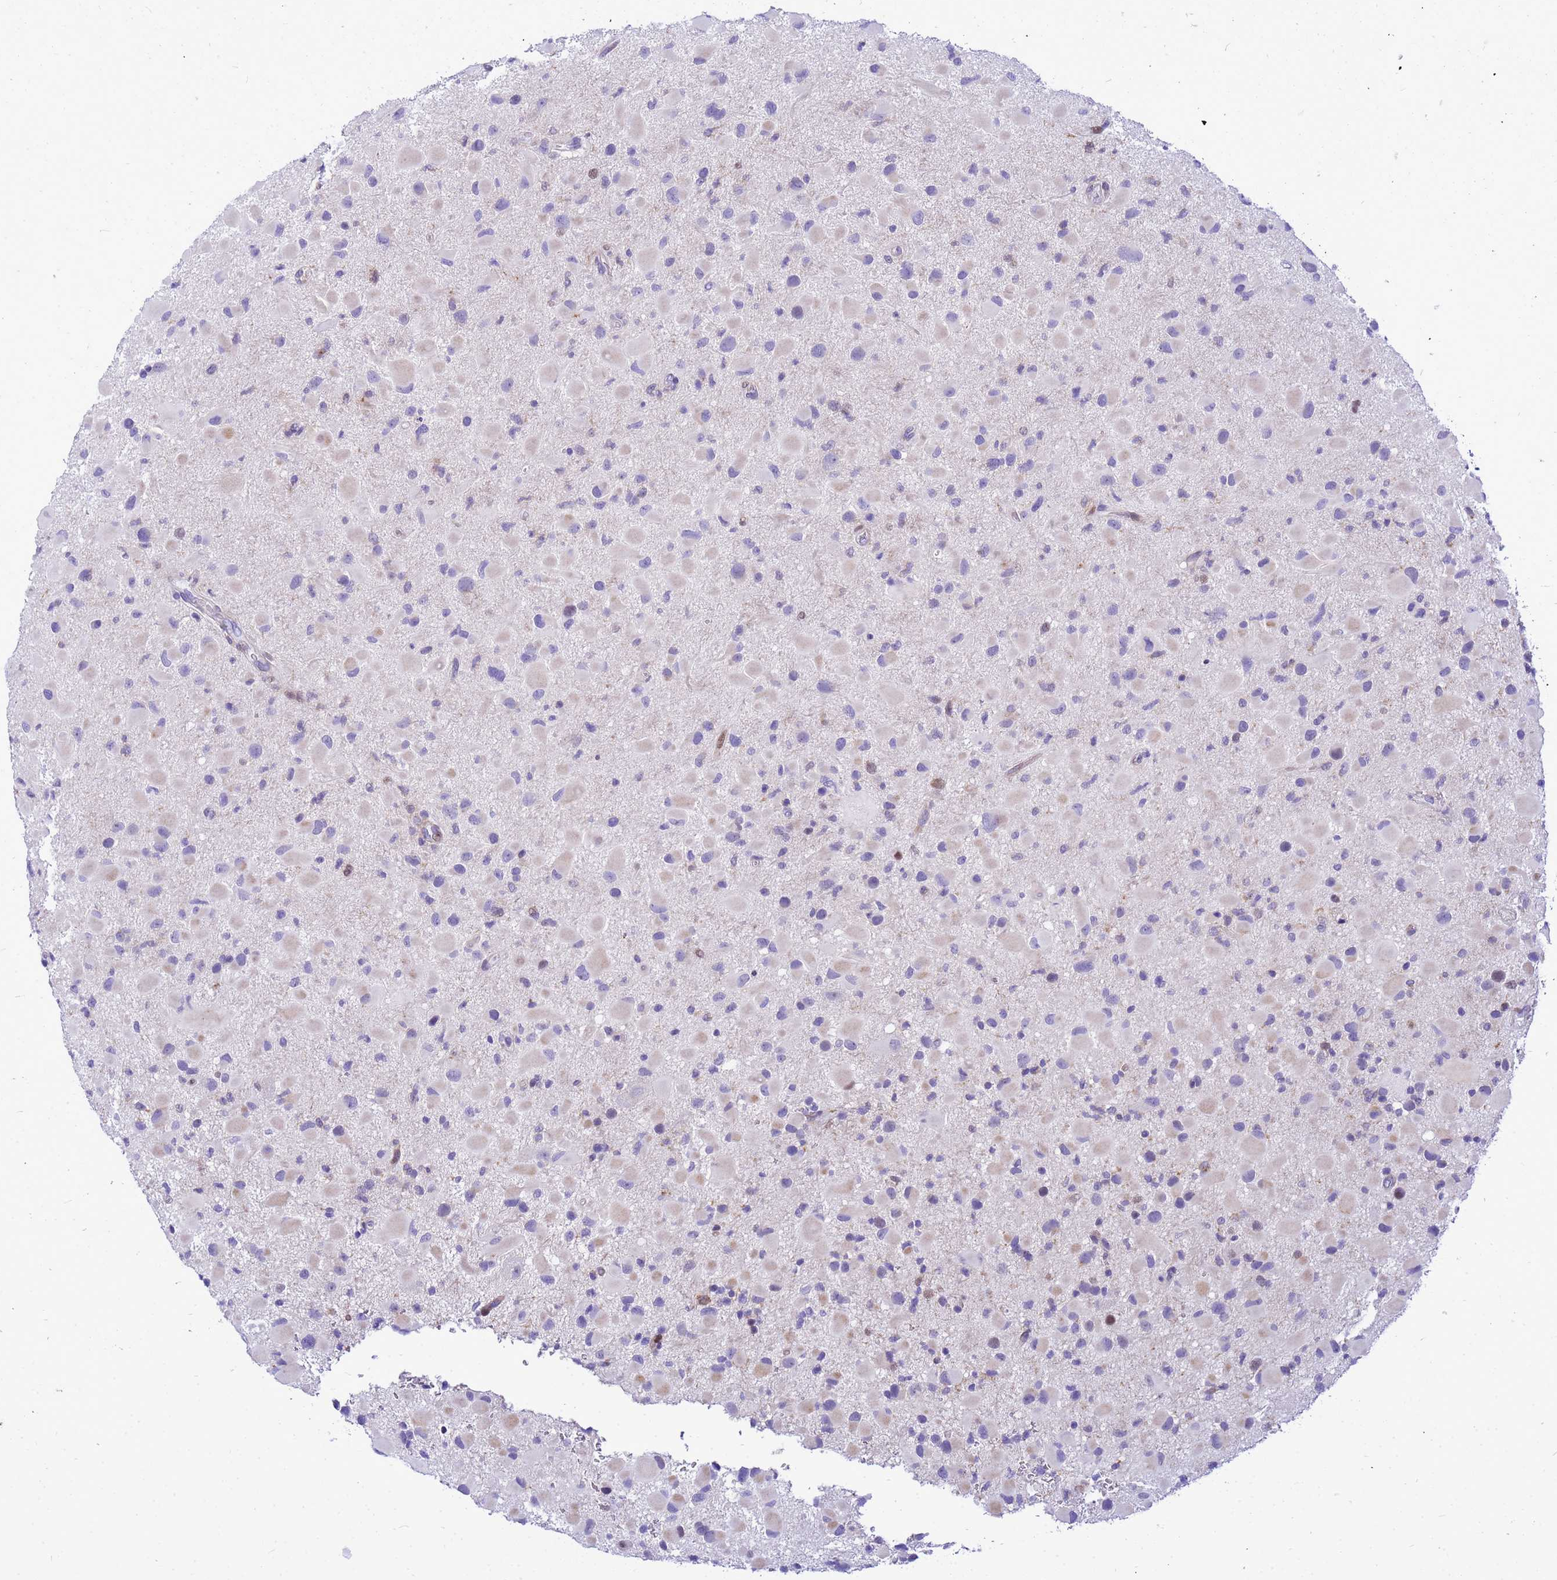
{"staining": {"intensity": "negative", "quantity": "none", "location": "none"}, "tissue": "glioma", "cell_type": "Tumor cells", "image_type": "cancer", "snomed": [{"axis": "morphology", "description": "Glioma, malignant, Low grade"}, {"axis": "topography", "description": "Brain"}], "caption": "Human malignant glioma (low-grade) stained for a protein using immunohistochemistry exhibits no positivity in tumor cells.", "gene": "ADAMTS7", "patient": {"sex": "female", "age": 32}}